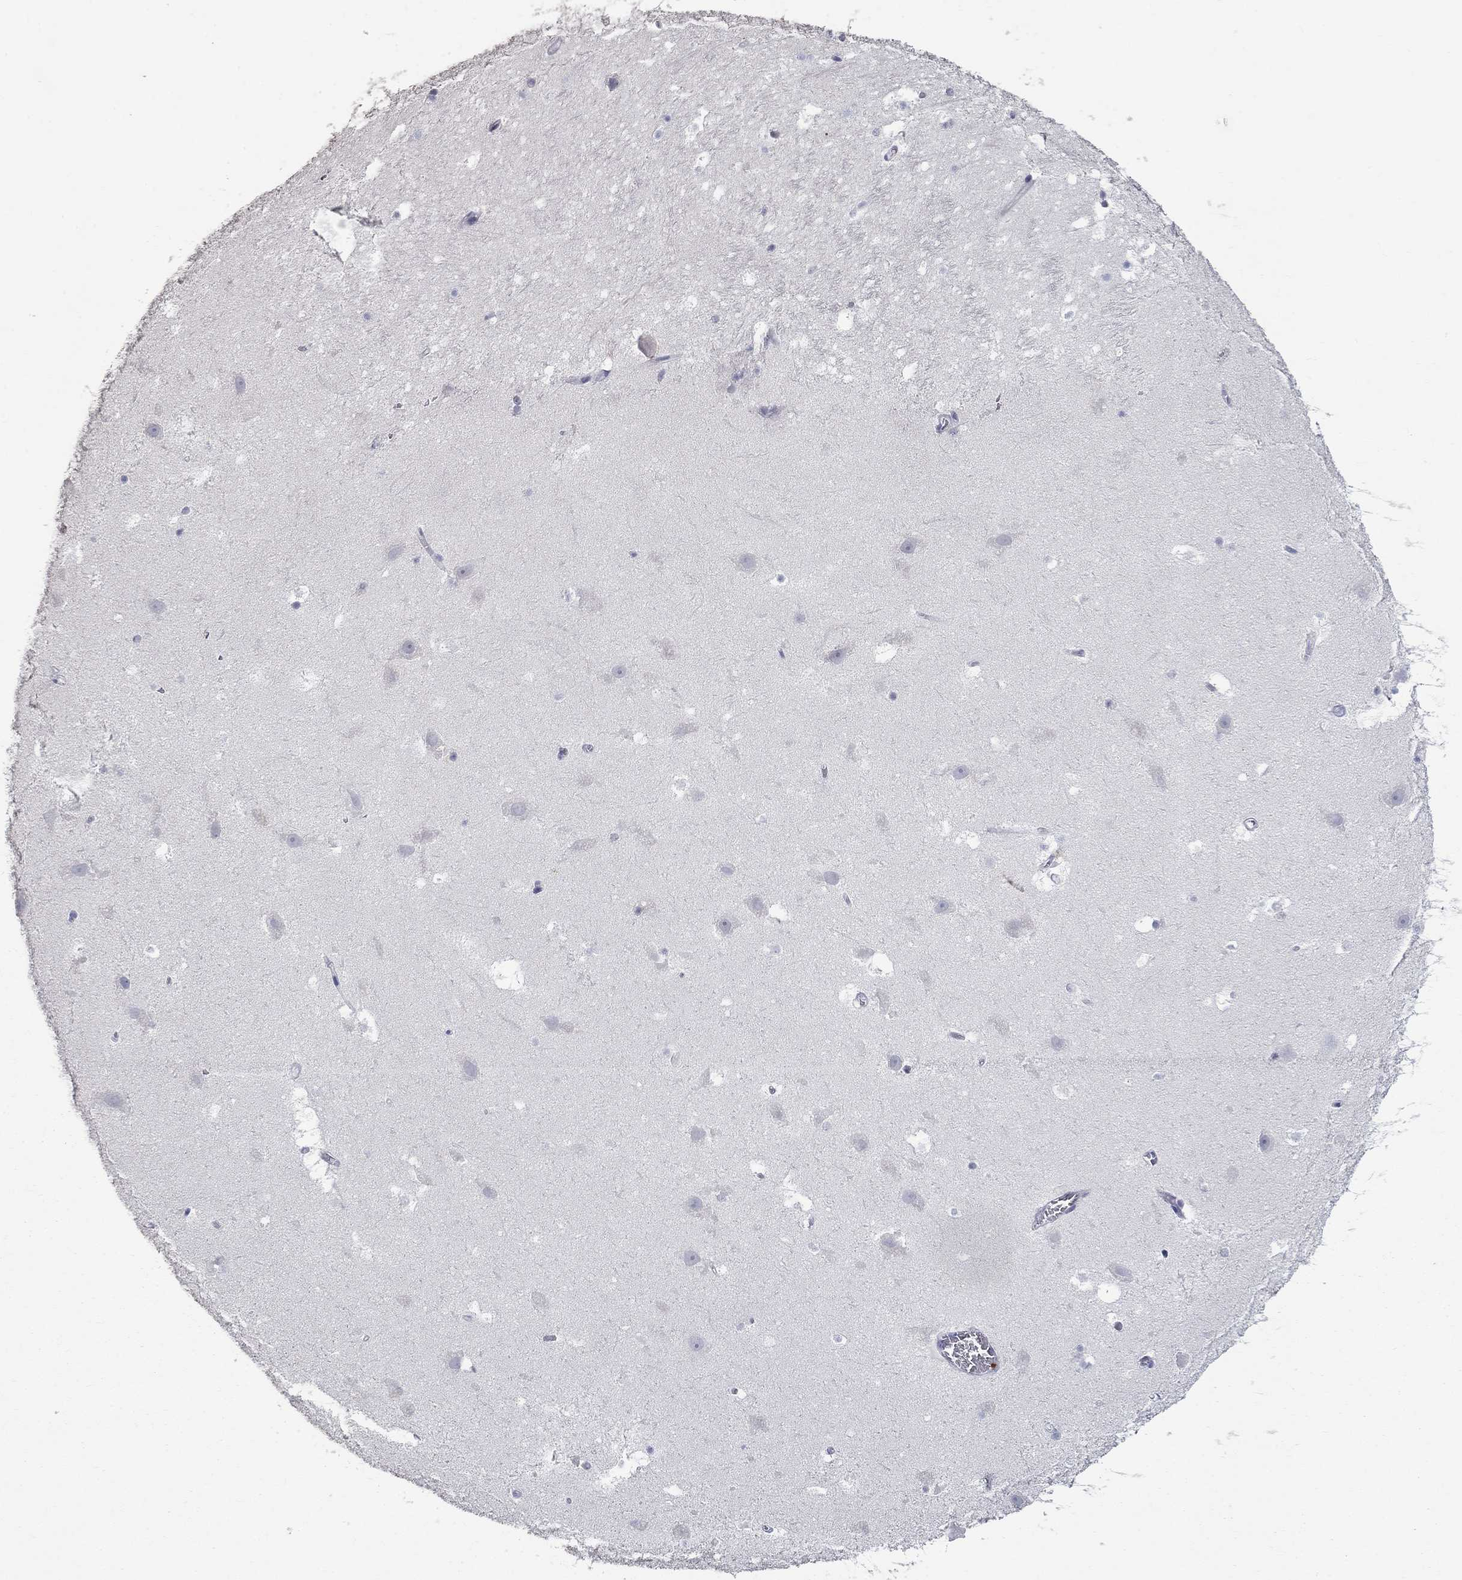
{"staining": {"intensity": "negative", "quantity": "none", "location": "none"}, "tissue": "hippocampus", "cell_type": "Glial cells", "image_type": "normal", "snomed": [{"axis": "morphology", "description": "Normal tissue, NOS"}, {"axis": "topography", "description": "Hippocampus"}], "caption": "This image is of normal hippocampus stained with immunohistochemistry (IHC) to label a protein in brown with the nuclei are counter-stained blue. There is no expression in glial cells.", "gene": "PLEK", "patient": {"sex": "male", "age": 26}}